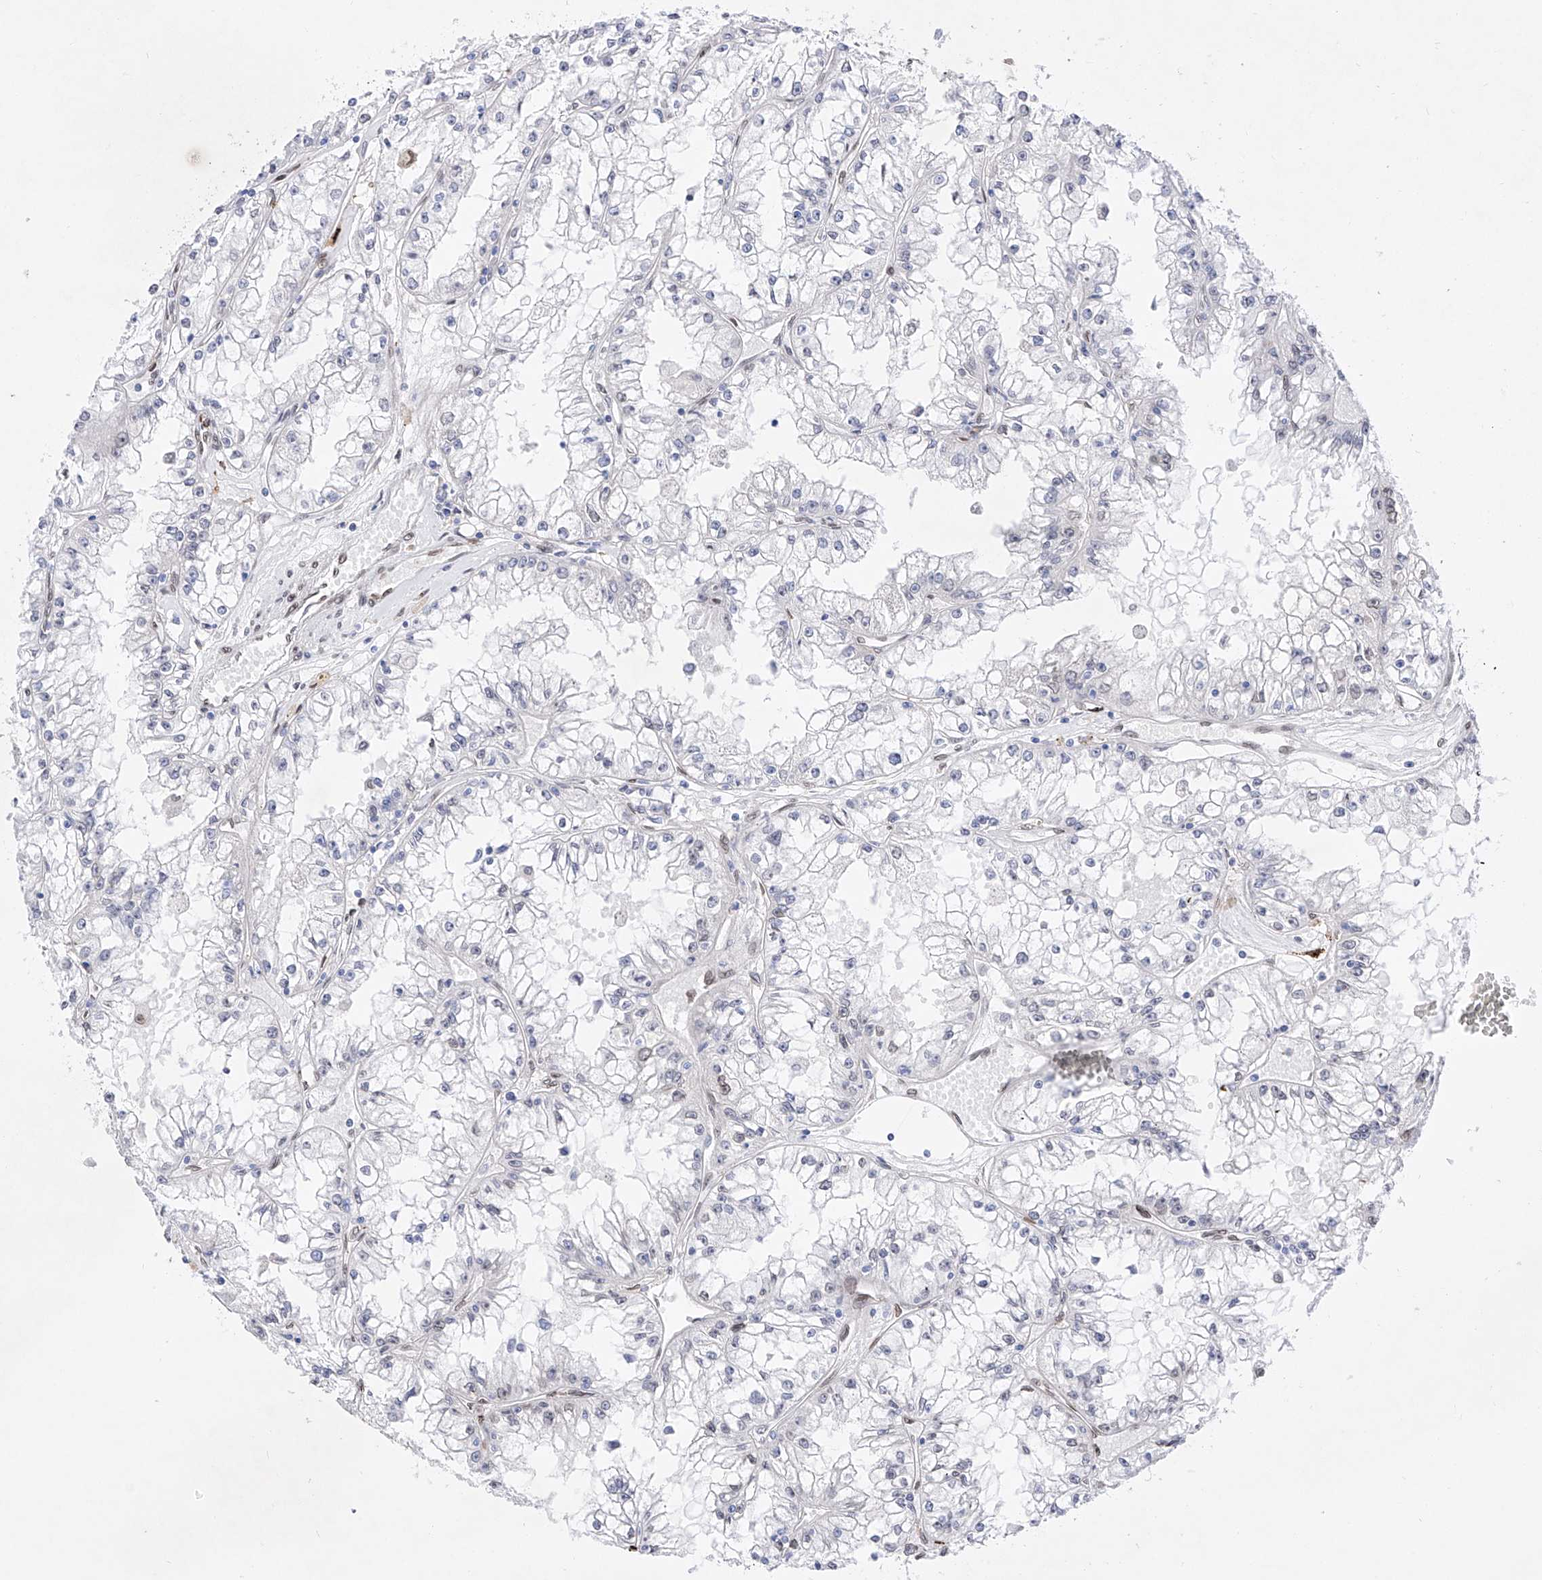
{"staining": {"intensity": "negative", "quantity": "none", "location": "none"}, "tissue": "renal cancer", "cell_type": "Tumor cells", "image_type": "cancer", "snomed": [{"axis": "morphology", "description": "Adenocarcinoma, NOS"}, {"axis": "topography", "description": "Kidney"}], "caption": "Tumor cells are negative for brown protein staining in renal cancer (adenocarcinoma).", "gene": "LCLAT1", "patient": {"sex": "male", "age": 56}}